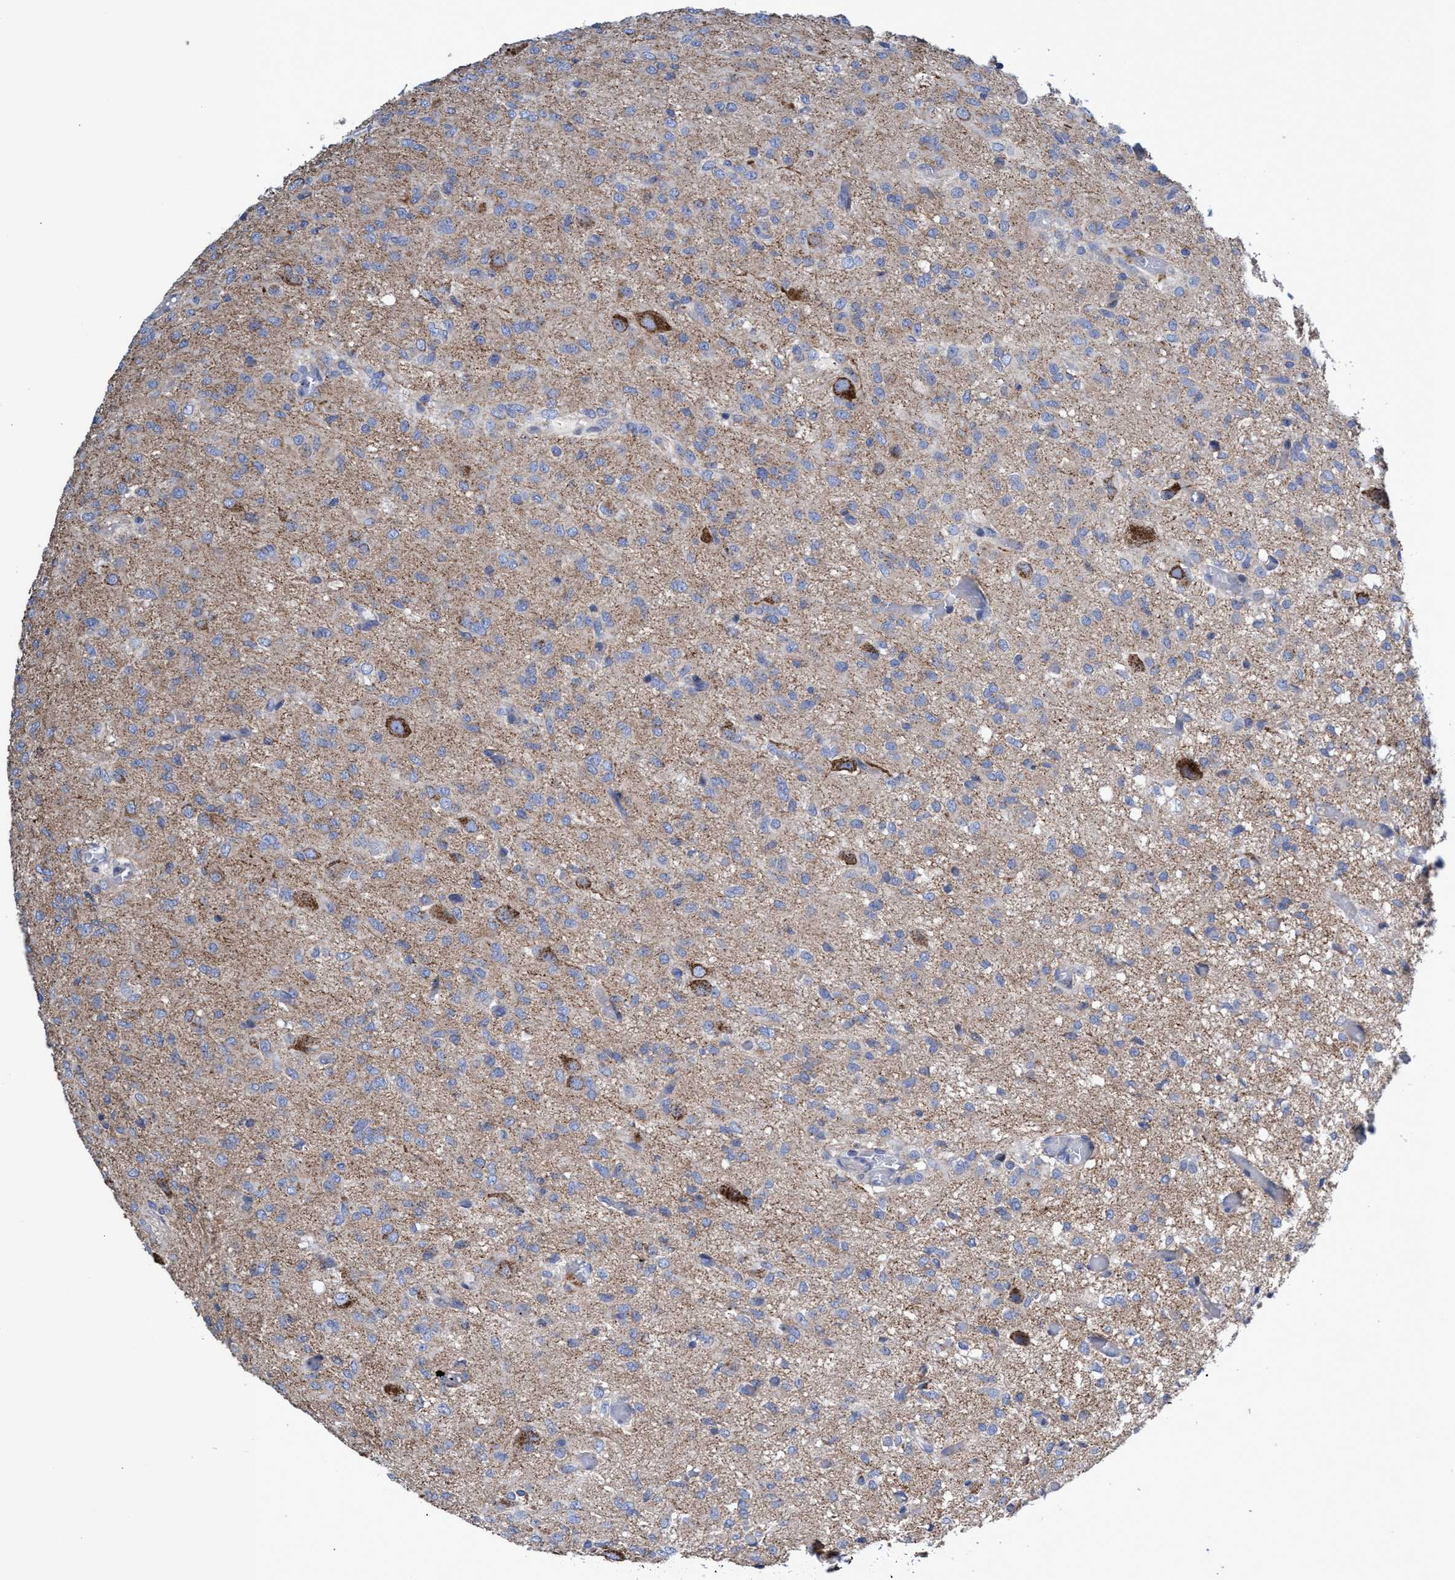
{"staining": {"intensity": "weak", "quantity": "25%-75%", "location": "cytoplasmic/membranous"}, "tissue": "glioma", "cell_type": "Tumor cells", "image_type": "cancer", "snomed": [{"axis": "morphology", "description": "Glioma, malignant, High grade"}, {"axis": "topography", "description": "Brain"}], "caption": "Weak cytoplasmic/membranous positivity is appreciated in approximately 25%-75% of tumor cells in malignant glioma (high-grade). The staining was performed using DAB to visualize the protein expression in brown, while the nuclei were stained in blue with hematoxylin (Magnification: 20x).", "gene": "ZNF750", "patient": {"sex": "female", "age": 59}}